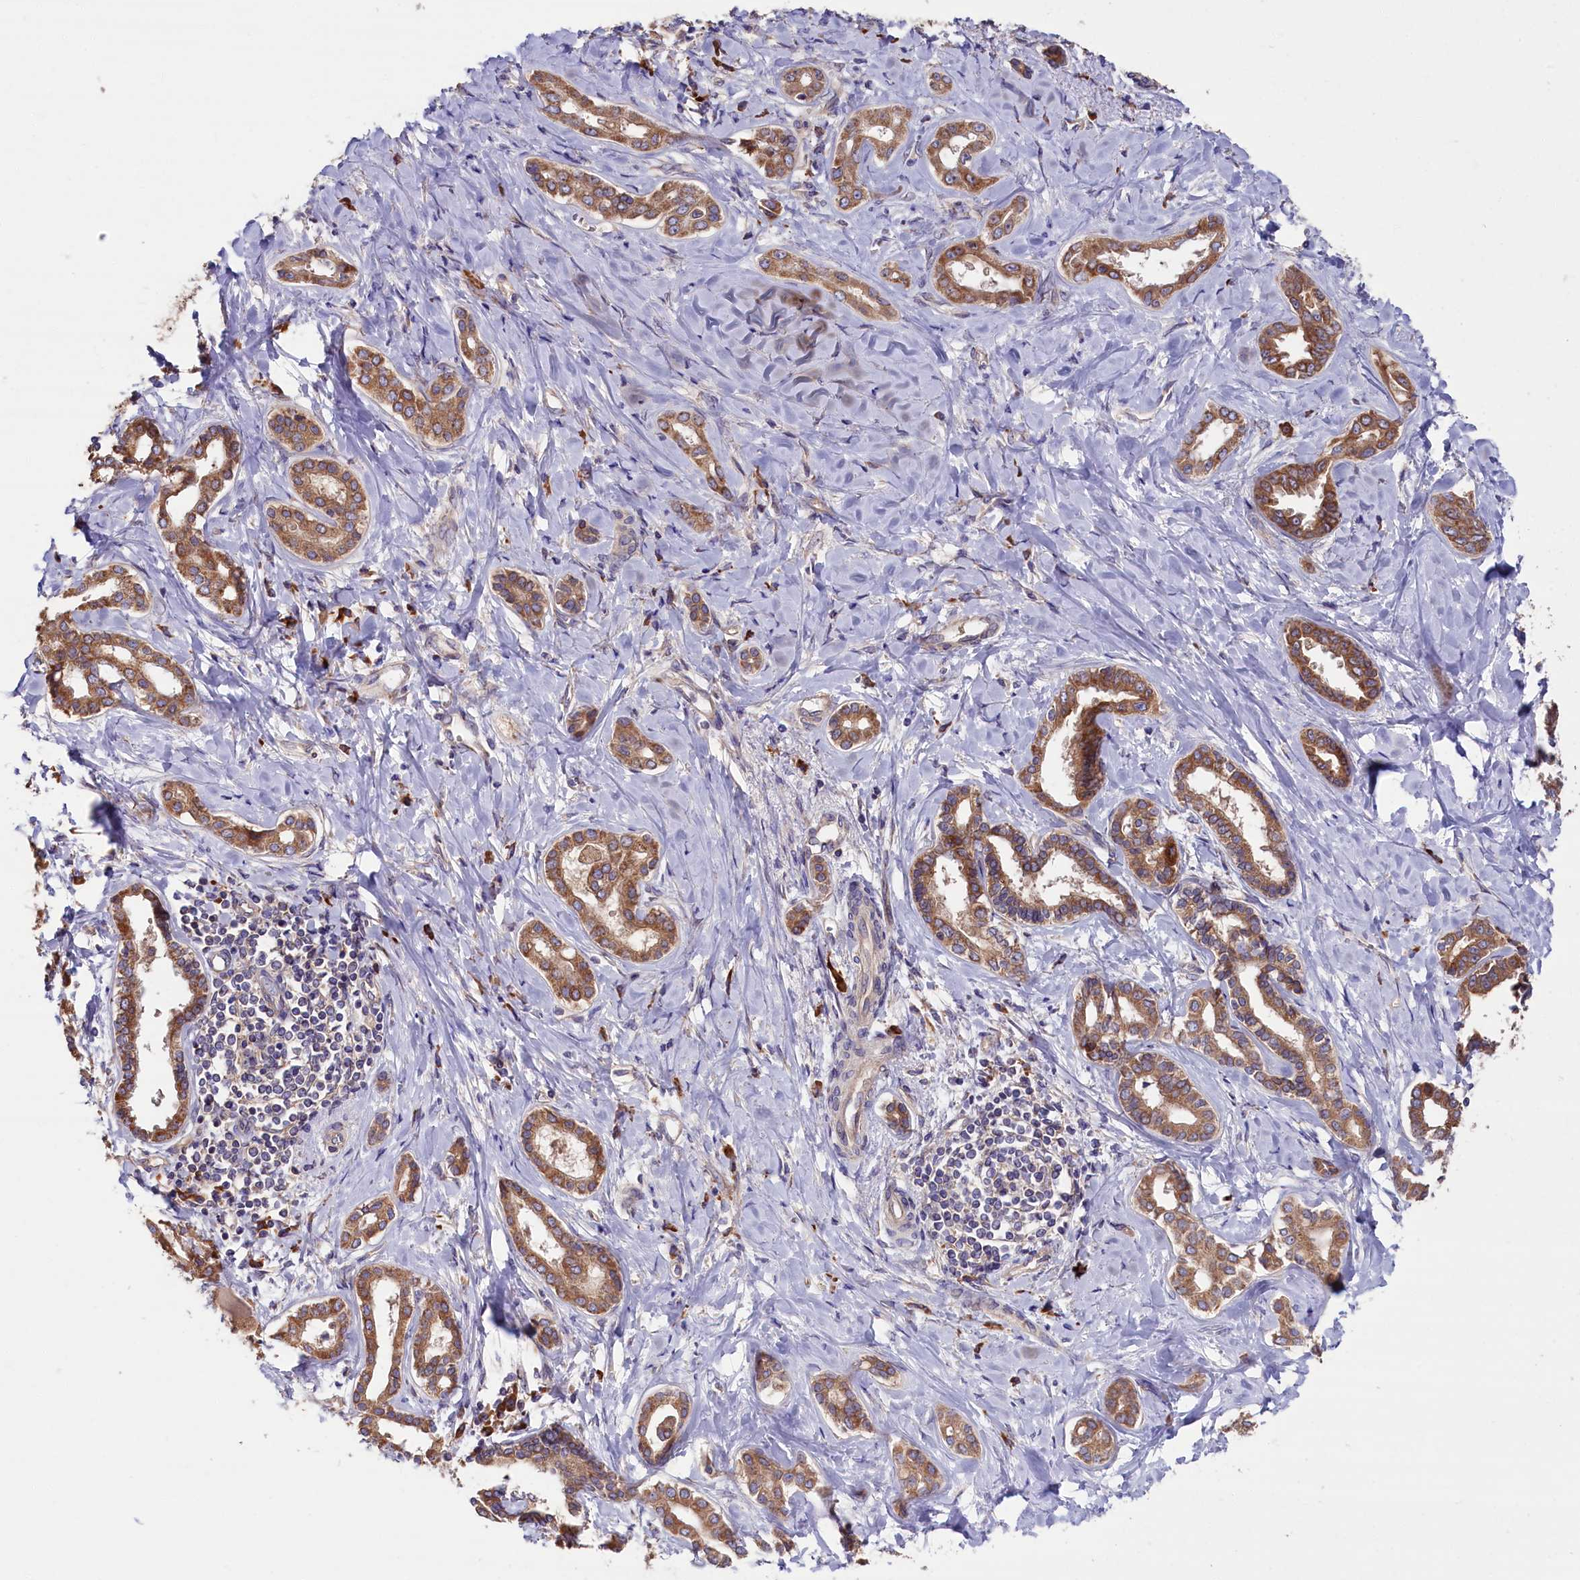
{"staining": {"intensity": "moderate", "quantity": ">75%", "location": "cytoplasmic/membranous"}, "tissue": "liver cancer", "cell_type": "Tumor cells", "image_type": "cancer", "snomed": [{"axis": "morphology", "description": "Cholangiocarcinoma"}, {"axis": "topography", "description": "Liver"}], "caption": "IHC of human liver cholangiocarcinoma displays medium levels of moderate cytoplasmic/membranous positivity in about >75% of tumor cells. The protein is stained brown, and the nuclei are stained in blue (DAB (3,3'-diaminobenzidine) IHC with brightfield microscopy, high magnification).", "gene": "ZSWIM1", "patient": {"sex": "female", "age": 77}}